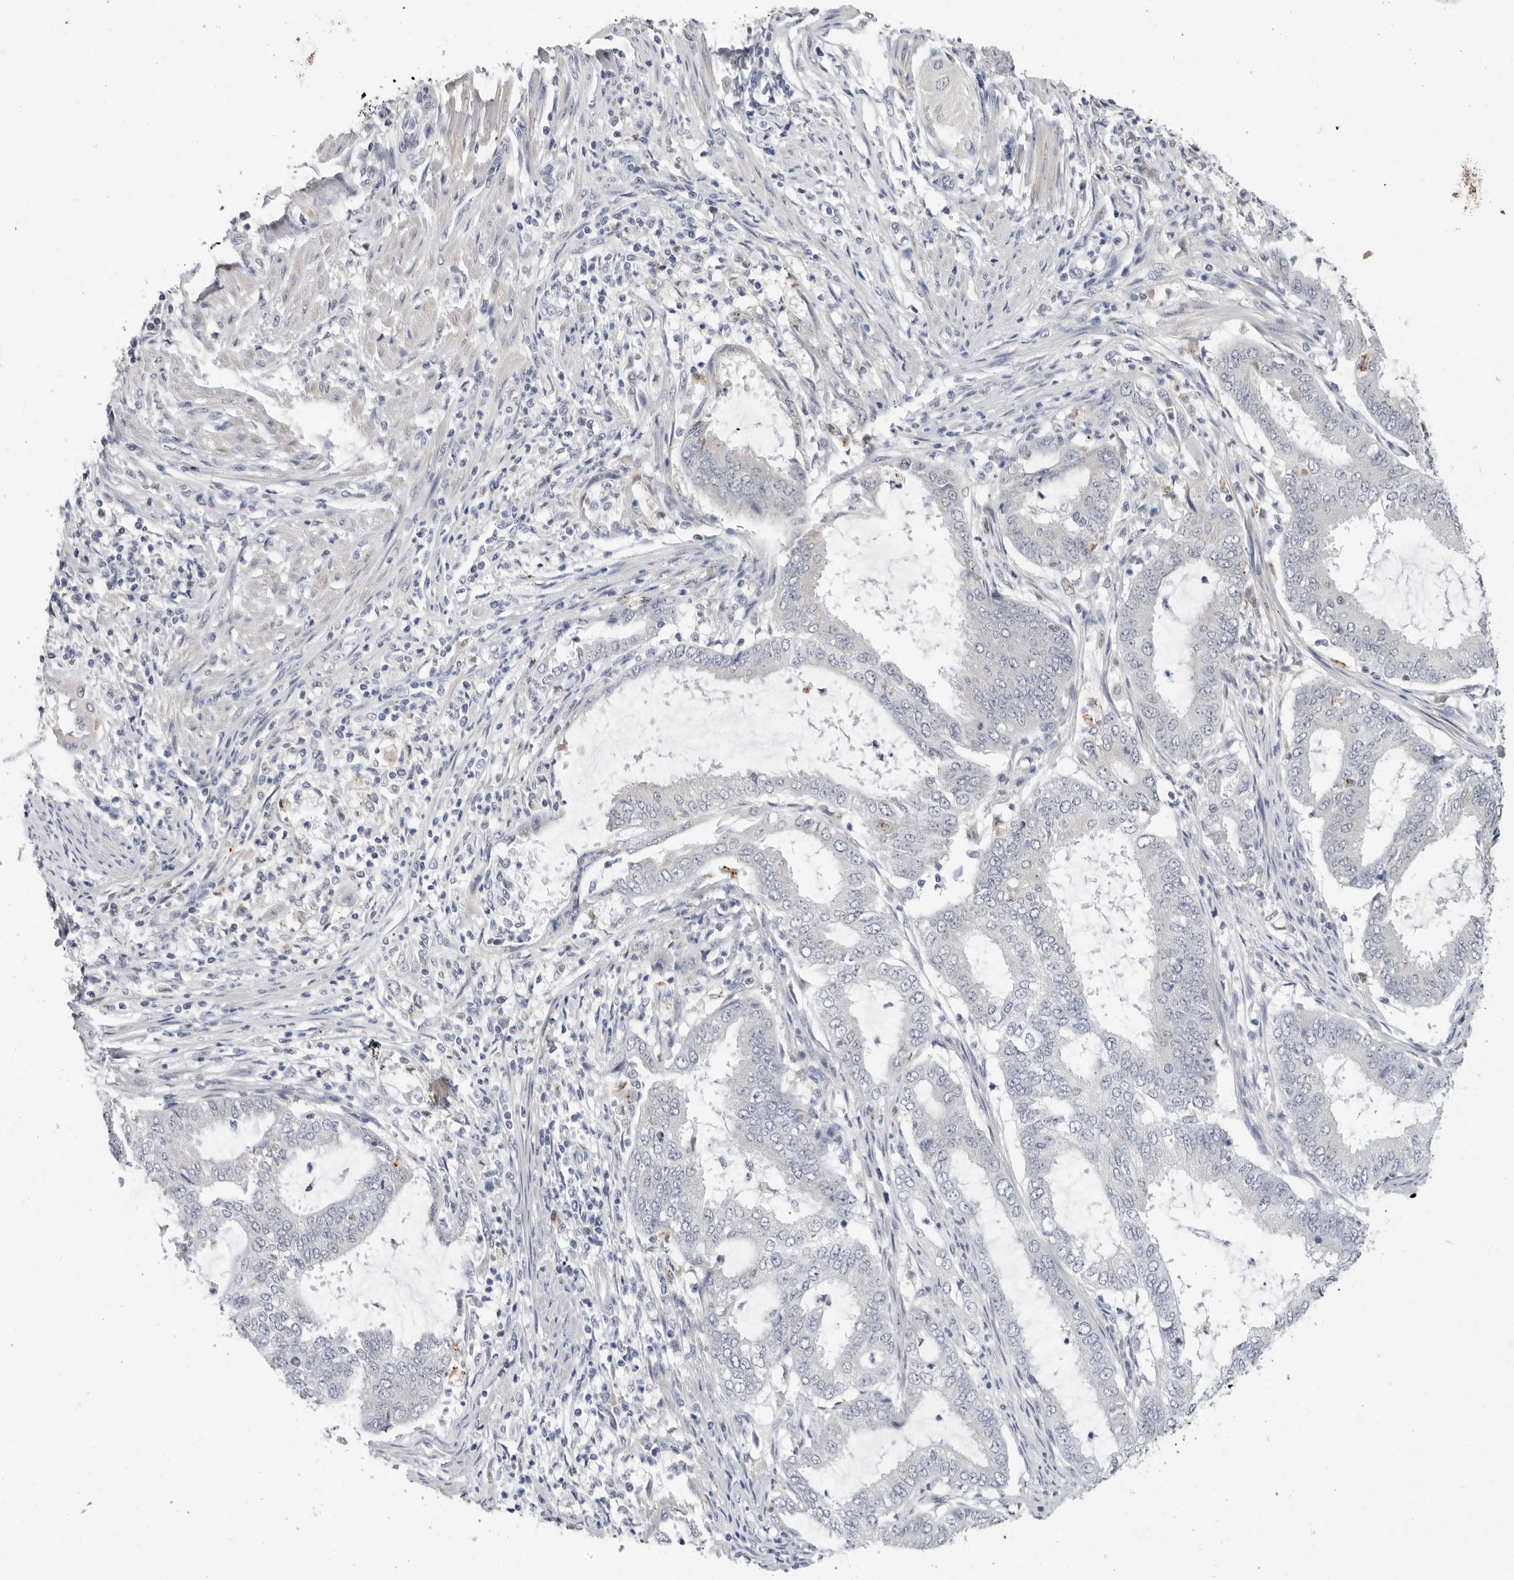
{"staining": {"intensity": "negative", "quantity": "none", "location": "none"}, "tissue": "endometrial cancer", "cell_type": "Tumor cells", "image_type": "cancer", "snomed": [{"axis": "morphology", "description": "Adenocarcinoma, NOS"}, {"axis": "topography", "description": "Endometrium"}], "caption": "Immunohistochemistry (IHC) of endometrial cancer (adenocarcinoma) reveals no positivity in tumor cells.", "gene": "ZNF502", "patient": {"sex": "female", "age": 51}}